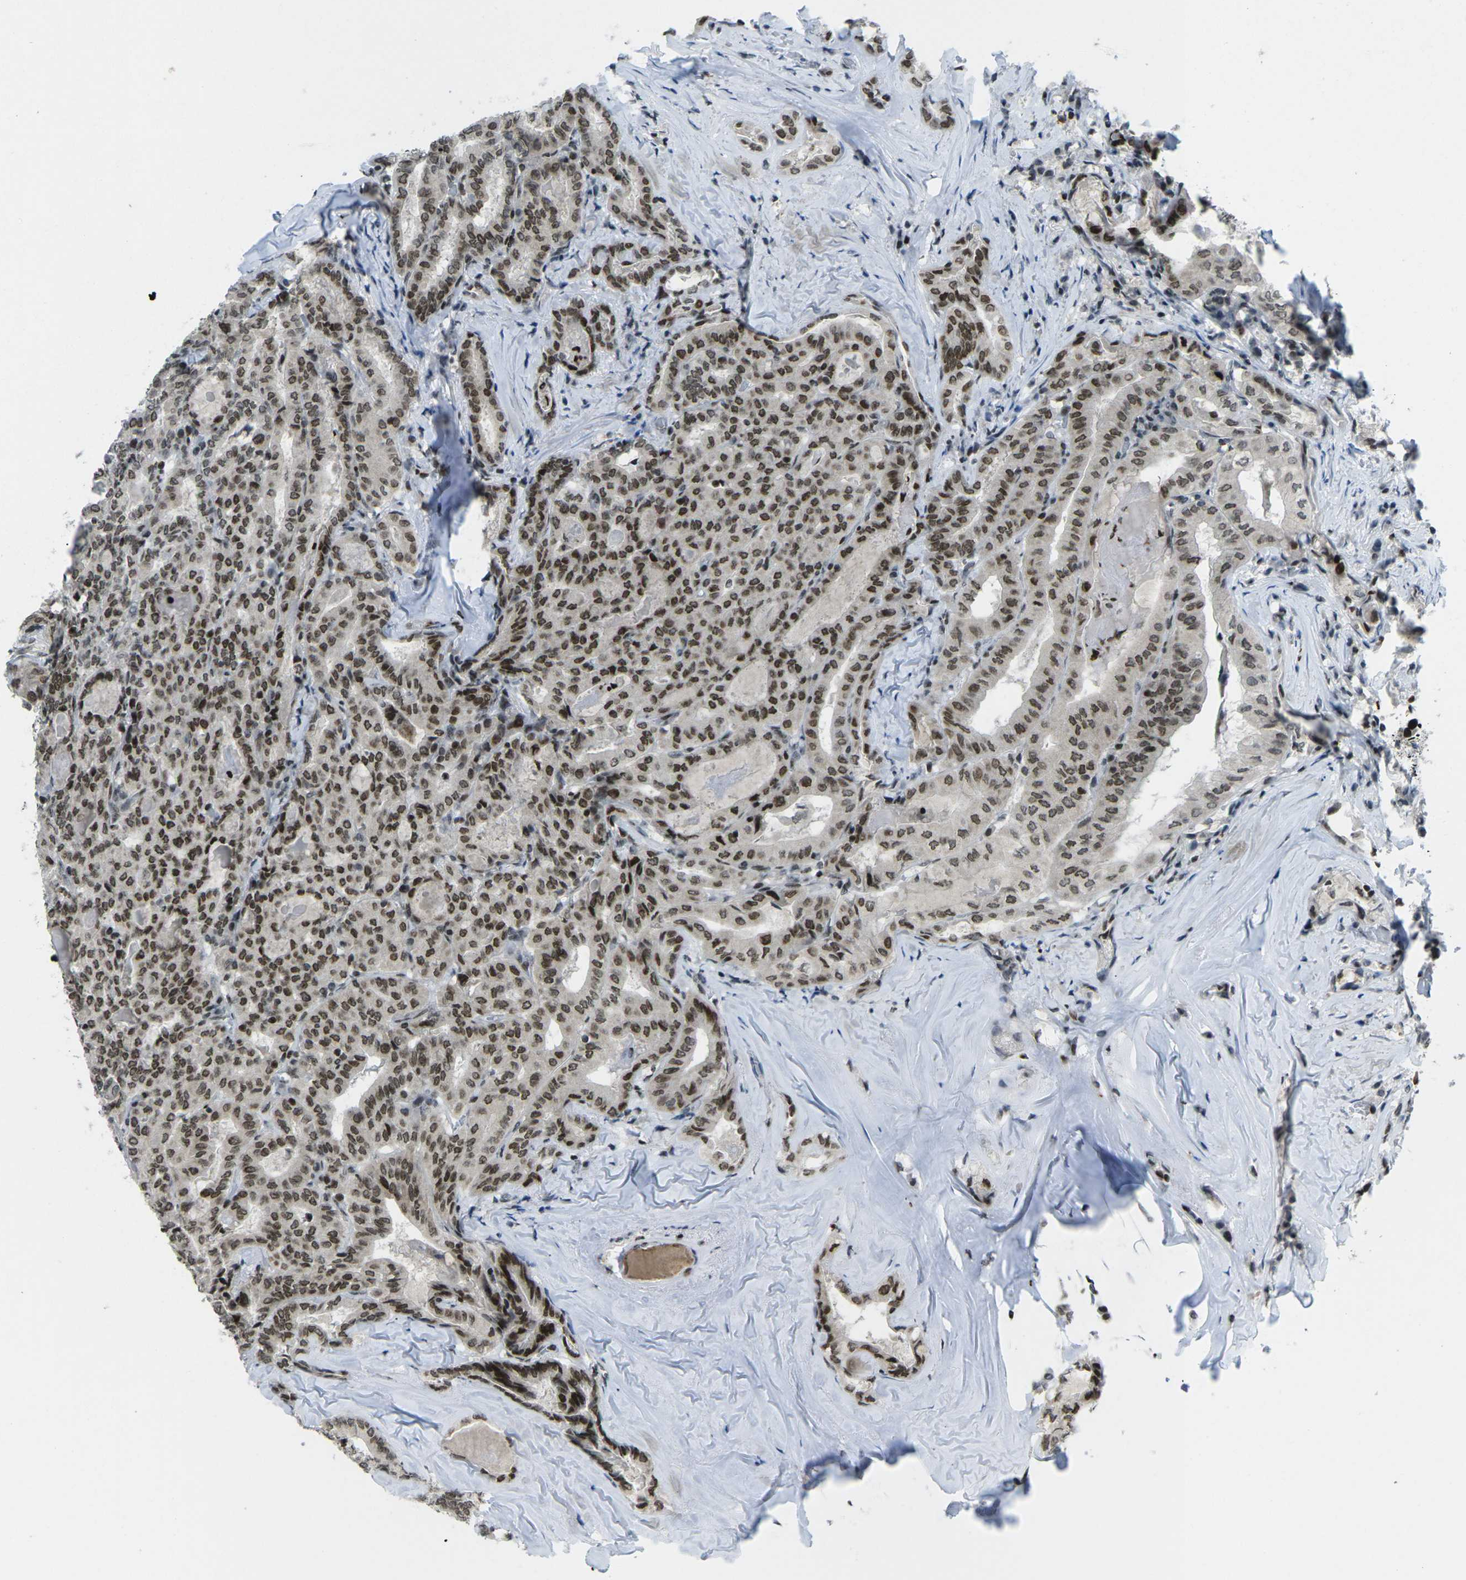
{"staining": {"intensity": "moderate", "quantity": ">75%", "location": "nuclear"}, "tissue": "thyroid cancer", "cell_type": "Tumor cells", "image_type": "cancer", "snomed": [{"axis": "morphology", "description": "Papillary adenocarcinoma, NOS"}, {"axis": "topography", "description": "Thyroid gland"}], "caption": "Thyroid cancer (papillary adenocarcinoma) tissue displays moderate nuclear expression in approximately >75% of tumor cells, visualized by immunohistochemistry.", "gene": "EME1", "patient": {"sex": "female", "age": 42}}